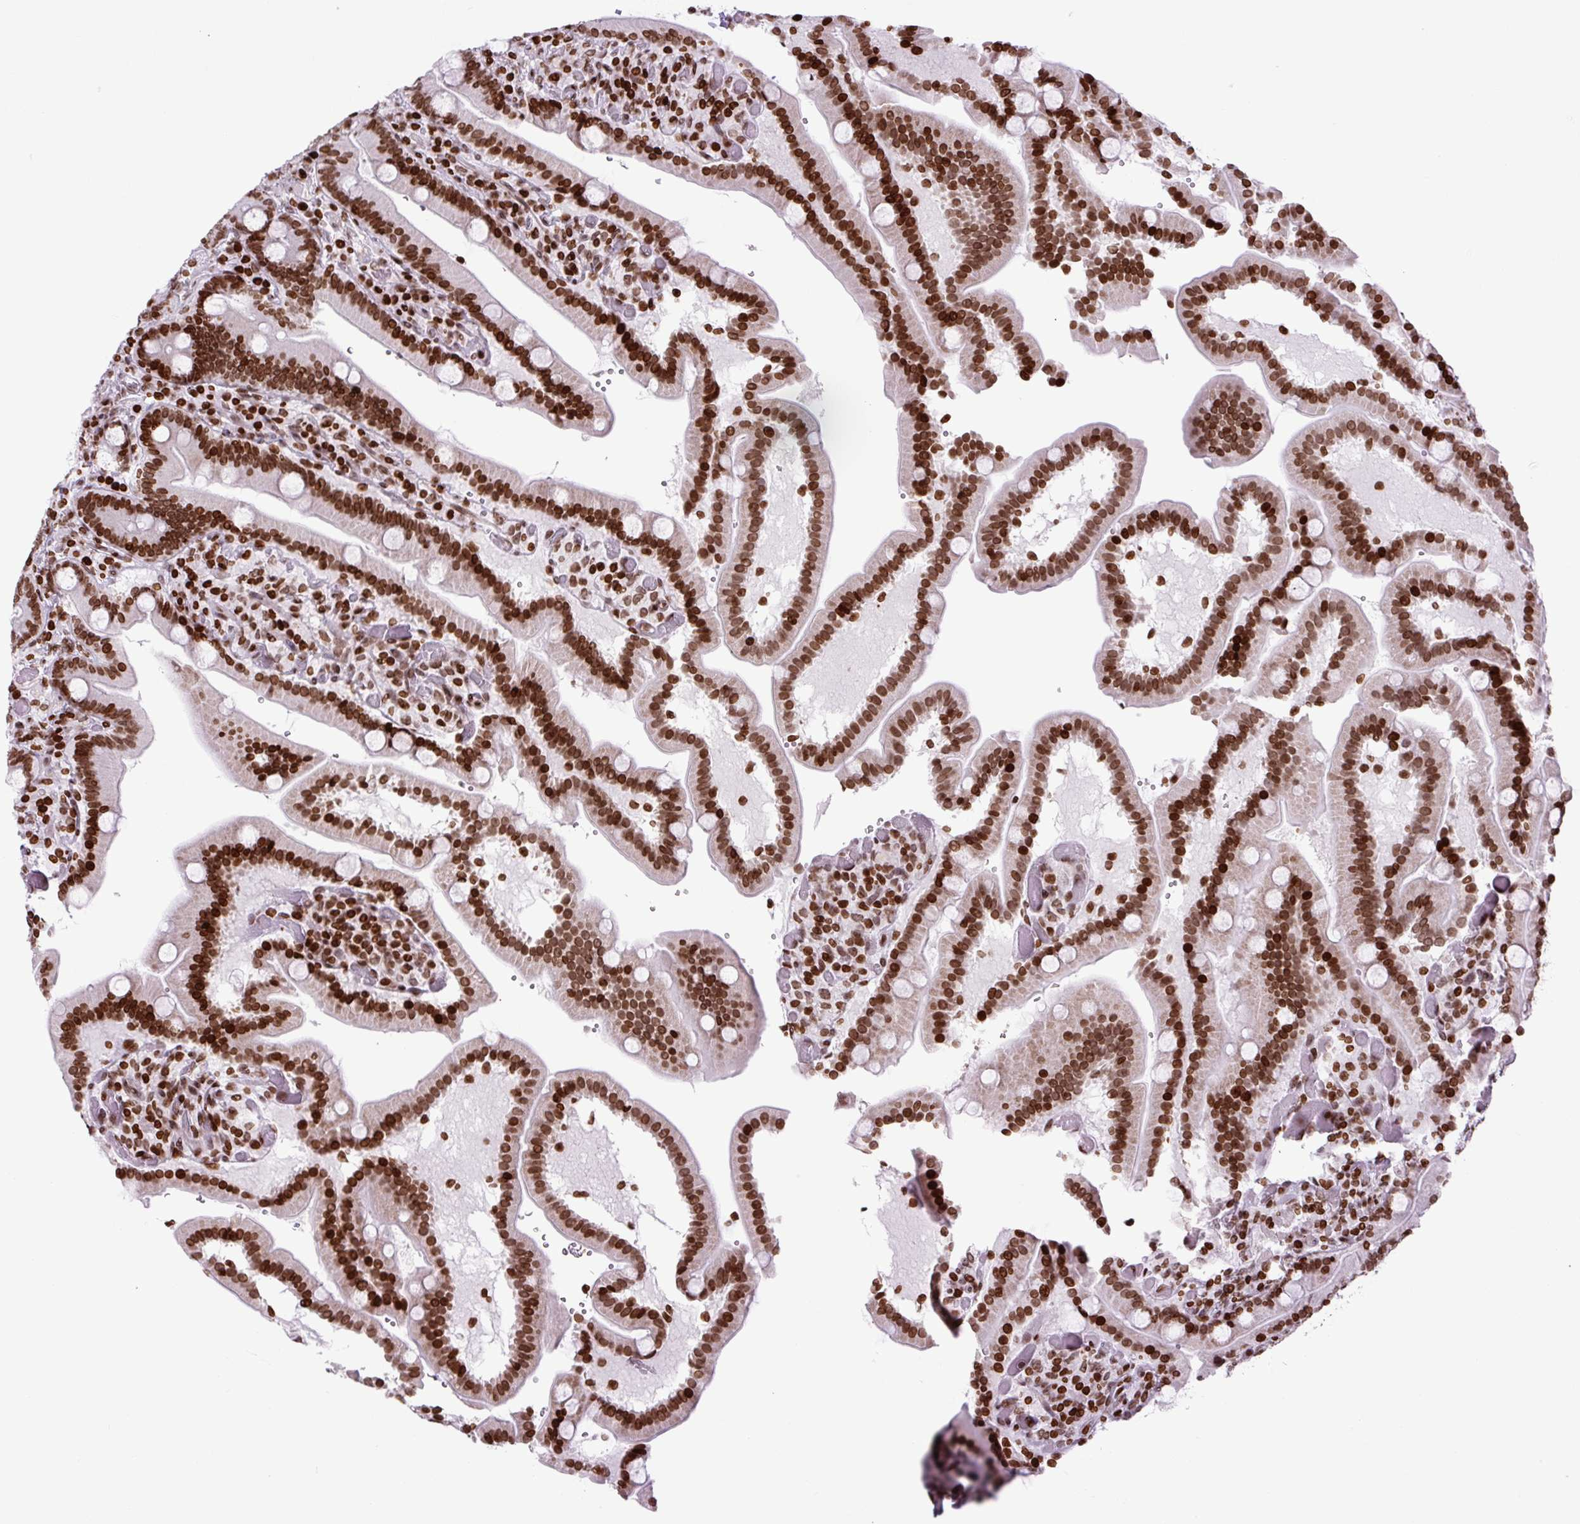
{"staining": {"intensity": "strong", "quantity": ">75%", "location": "nuclear"}, "tissue": "duodenum", "cell_type": "Glandular cells", "image_type": "normal", "snomed": [{"axis": "morphology", "description": "Normal tissue, NOS"}, {"axis": "topography", "description": "Duodenum"}], "caption": "Protein staining by immunohistochemistry exhibits strong nuclear positivity in approximately >75% of glandular cells in normal duodenum.", "gene": "H1", "patient": {"sex": "female", "age": 62}}